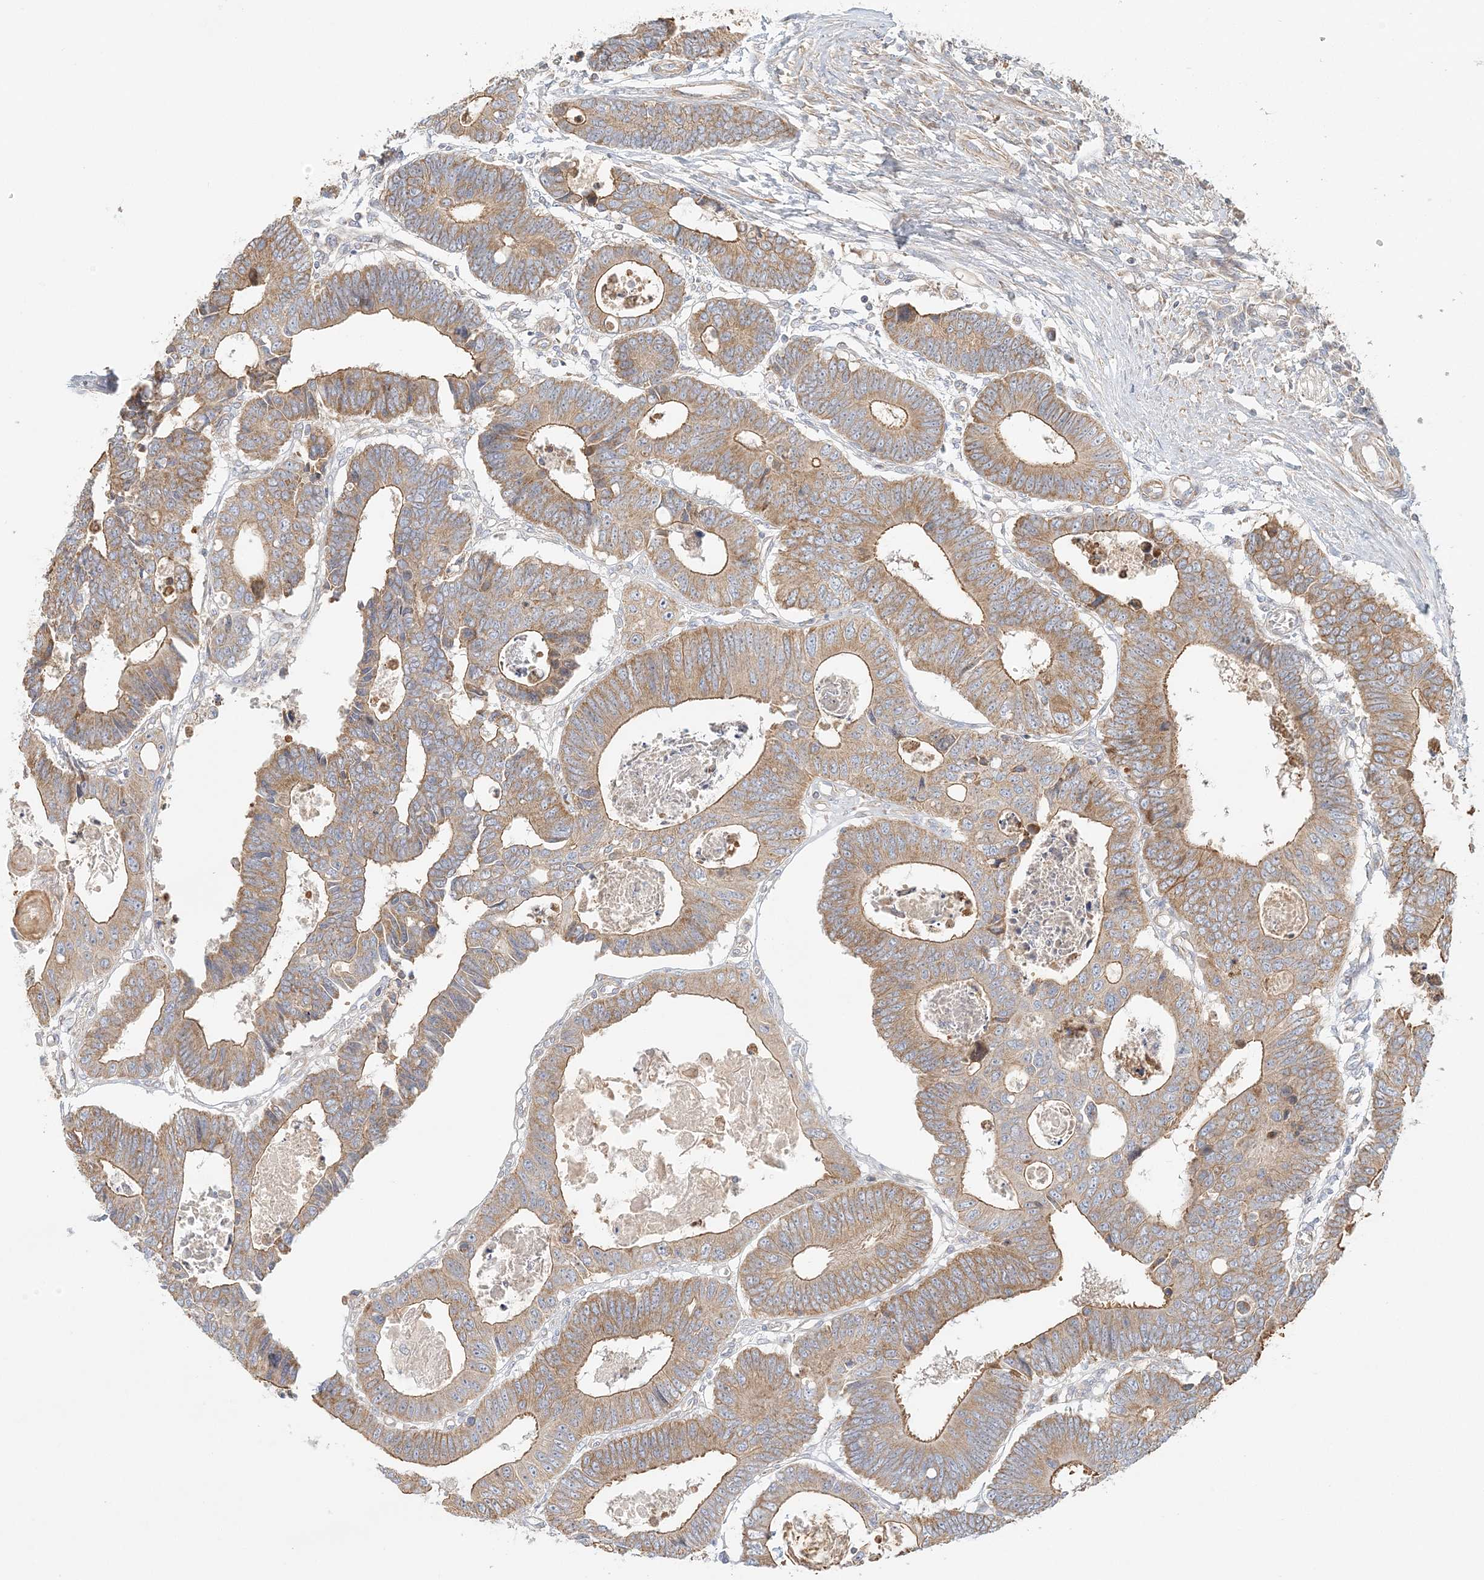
{"staining": {"intensity": "moderate", "quantity": ">75%", "location": "cytoplasmic/membranous"}, "tissue": "colorectal cancer", "cell_type": "Tumor cells", "image_type": "cancer", "snomed": [{"axis": "morphology", "description": "Adenocarcinoma, NOS"}, {"axis": "topography", "description": "Rectum"}], "caption": "This is an image of immunohistochemistry staining of colorectal adenocarcinoma, which shows moderate expression in the cytoplasmic/membranous of tumor cells.", "gene": "KIAA0232", "patient": {"sex": "male", "age": 84}}